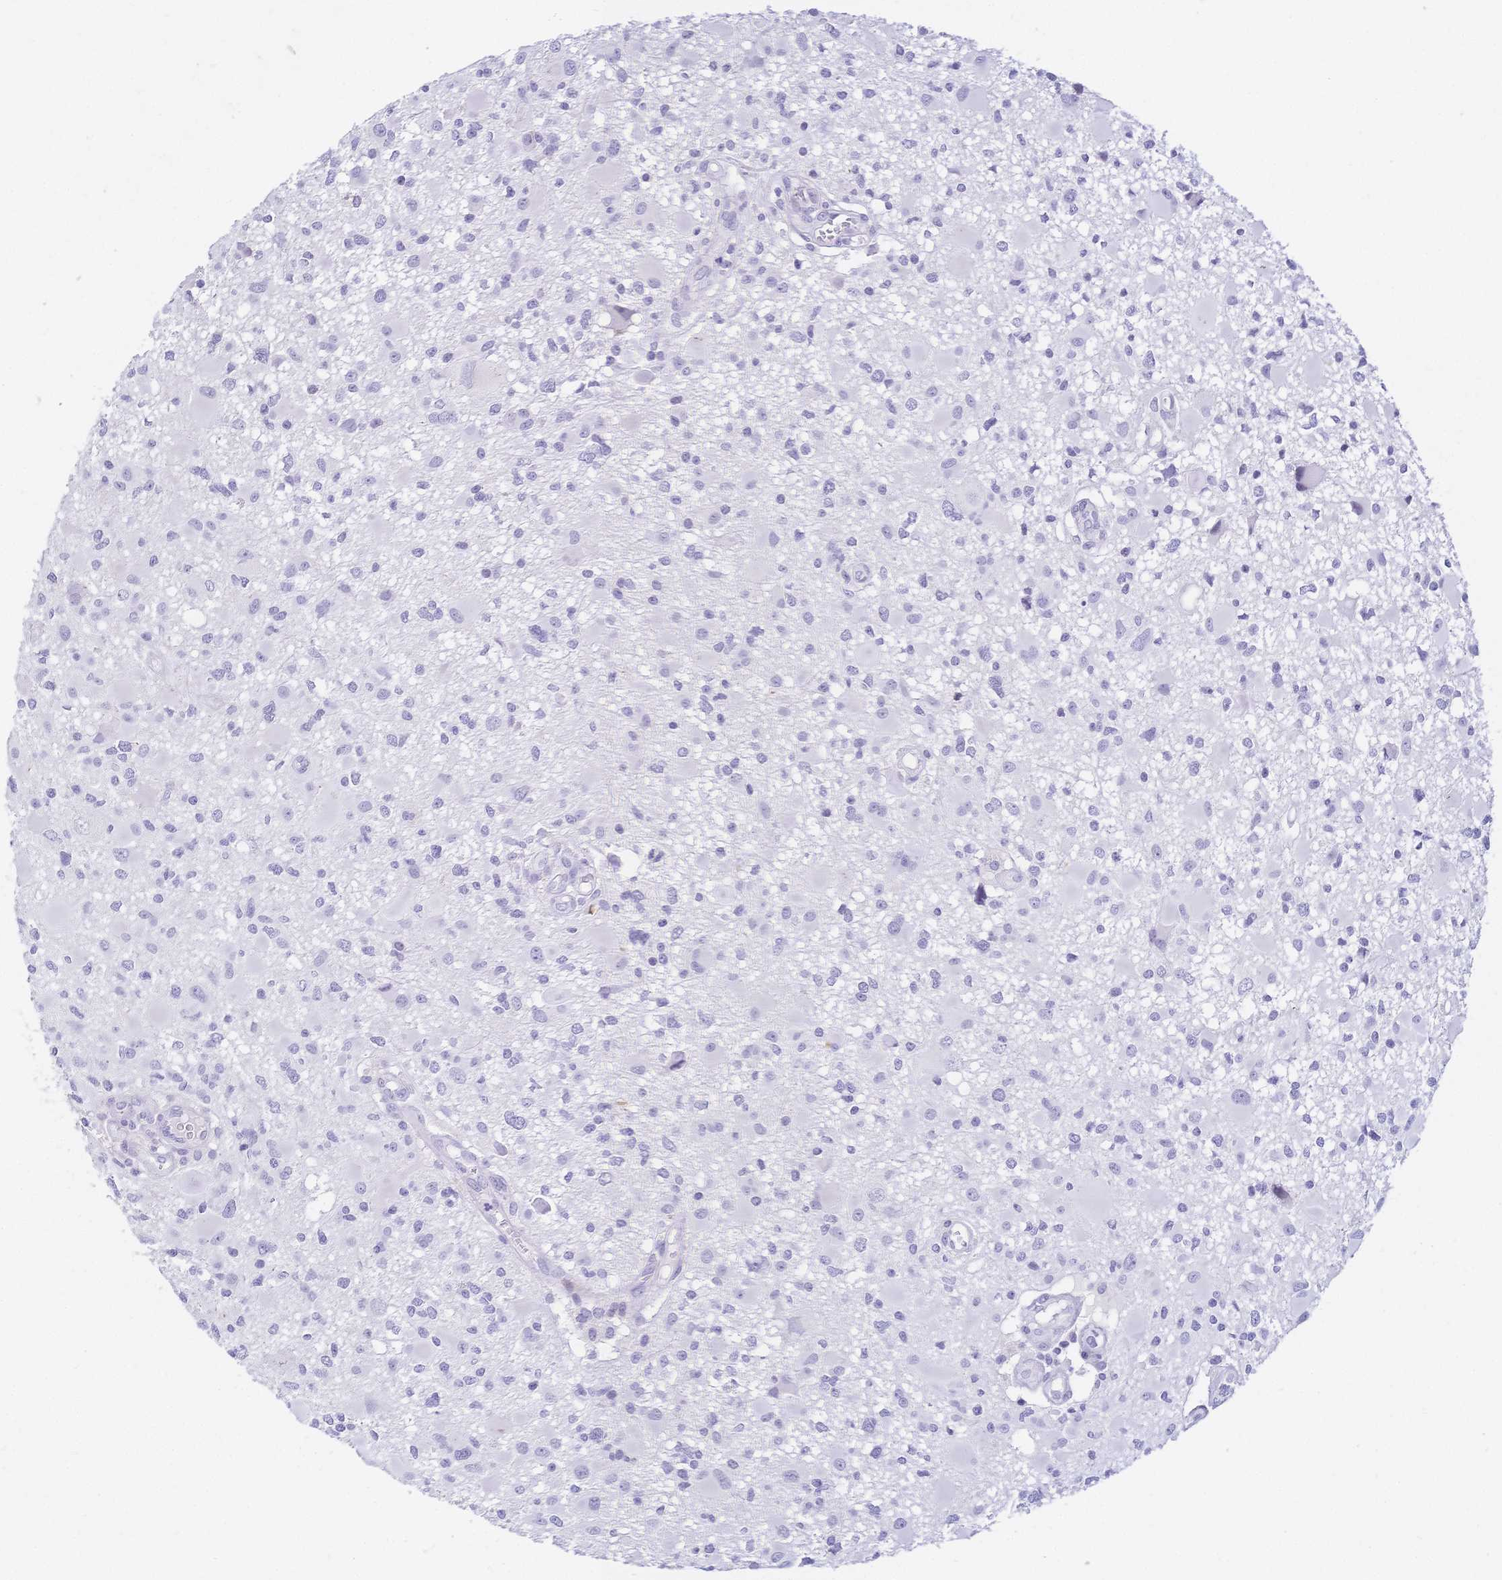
{"staining": {"intensity": "negative", "quantity": "none", "location": "none"}, "tissue": "glioma", "cell_type": "Tumor cells", "image_type": "cancer", "snomed": [{"axis": "morphology", "description": "Glioma, malignant, High grade"}, {"axis": "topography", "description": "Brain"}], "caption": "Glioma stained for a protein using immunohistochemistry reveals no staining tumor cells.", "gene": "CR2", "patient": {"sex": "male", "age": 54}}